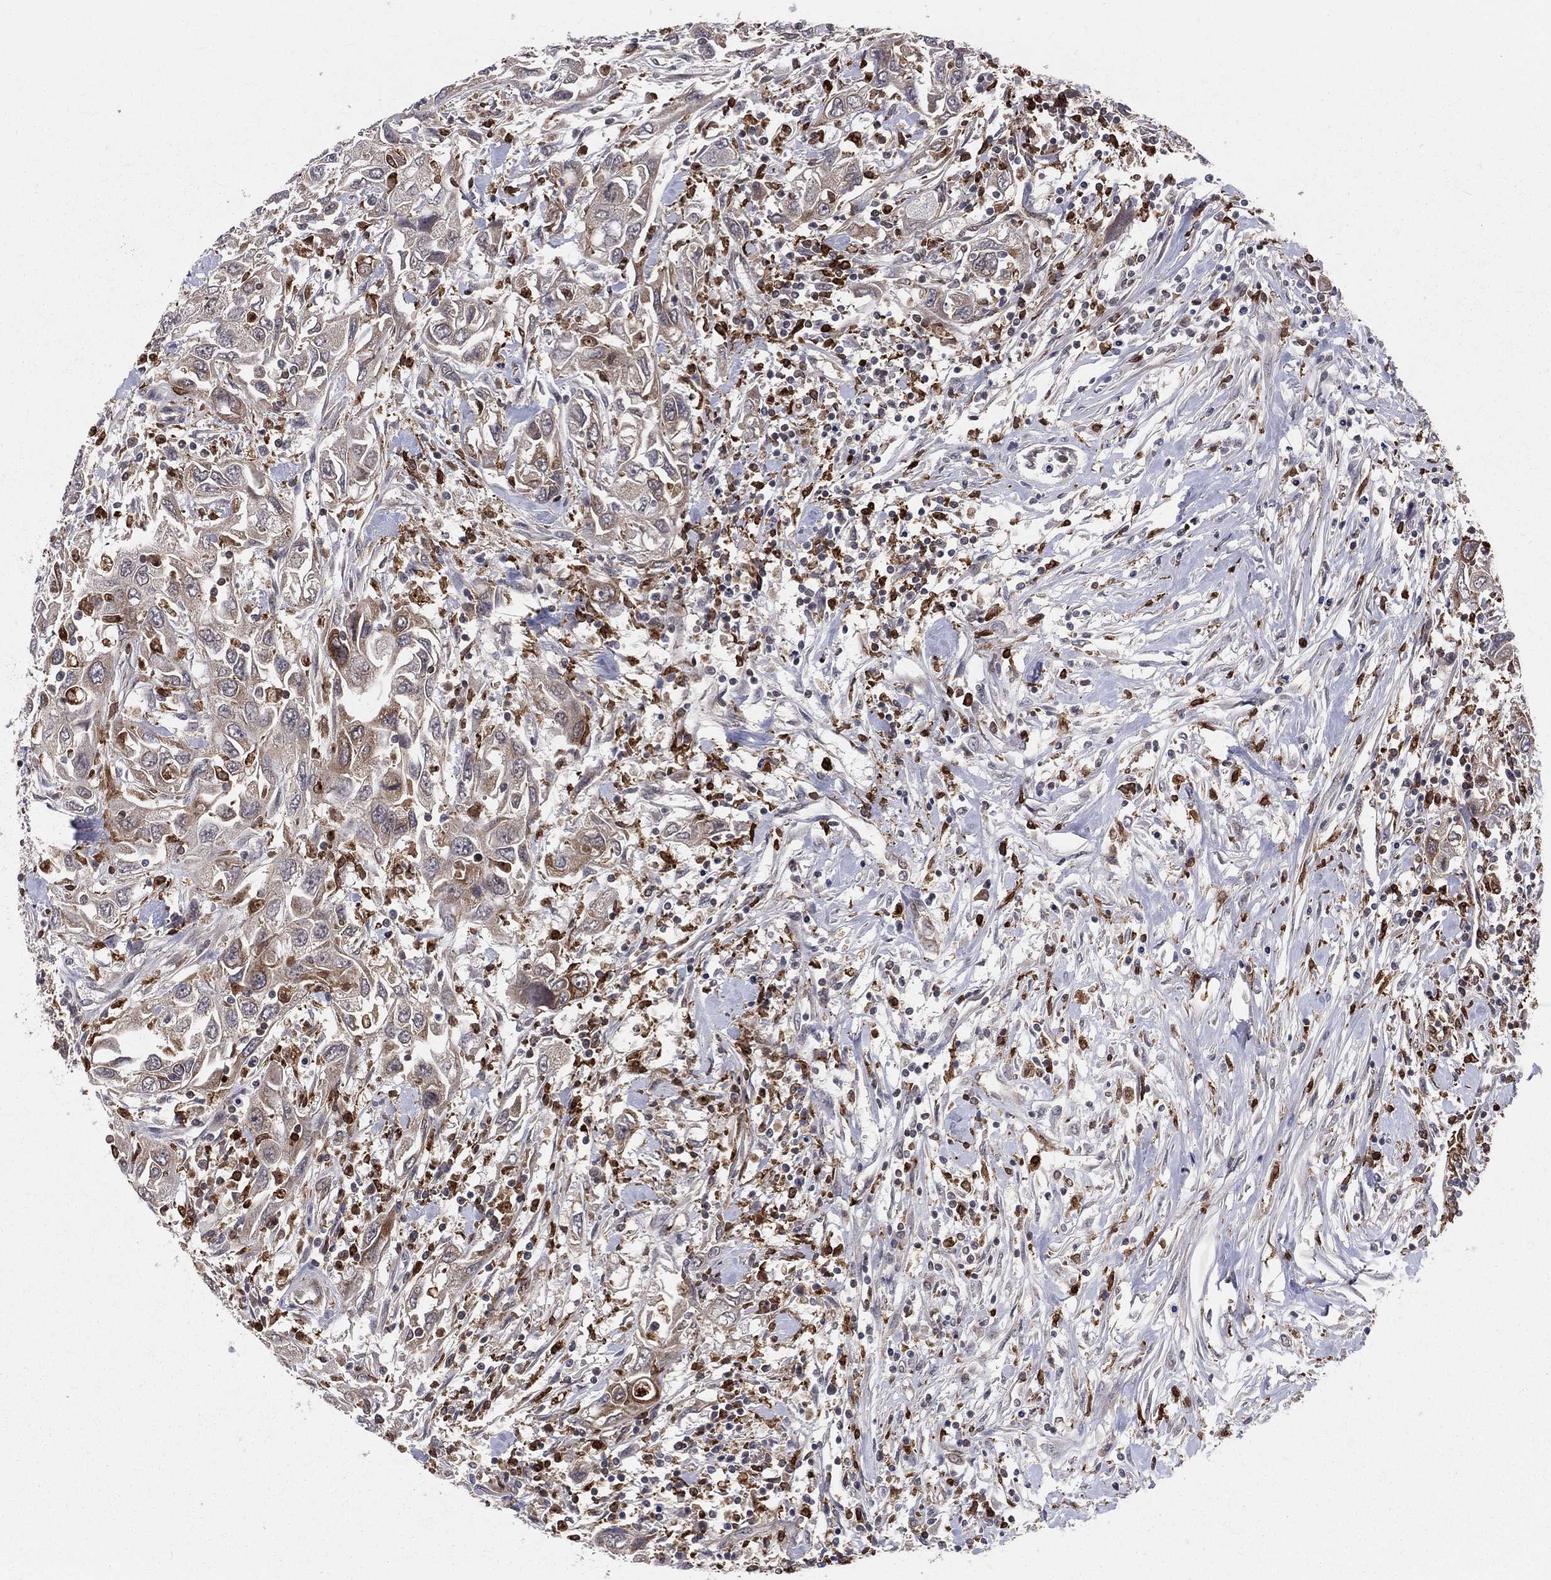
{"staining": {"intensity": "moderate", "quantity": ">75%", "location": "cytoplasmic/membranous"}, "tissue": "urothelial cancer", "cell_type": "Tumor cells", "image_type": "cancer", "snomed": [{"axis": "morphology", "description": "Urothelial carcinoma, High grade"}, {"axis": "topography", "description": "Urinary bladder"}], "caption": "Urothelial cancer stained with a brown dye shows moderate cytoplasmic/membranous positive positivity in approximately >75% of tumor cells.", "gene": "CD74", "patient": {"sex": "male", "age": 76}}